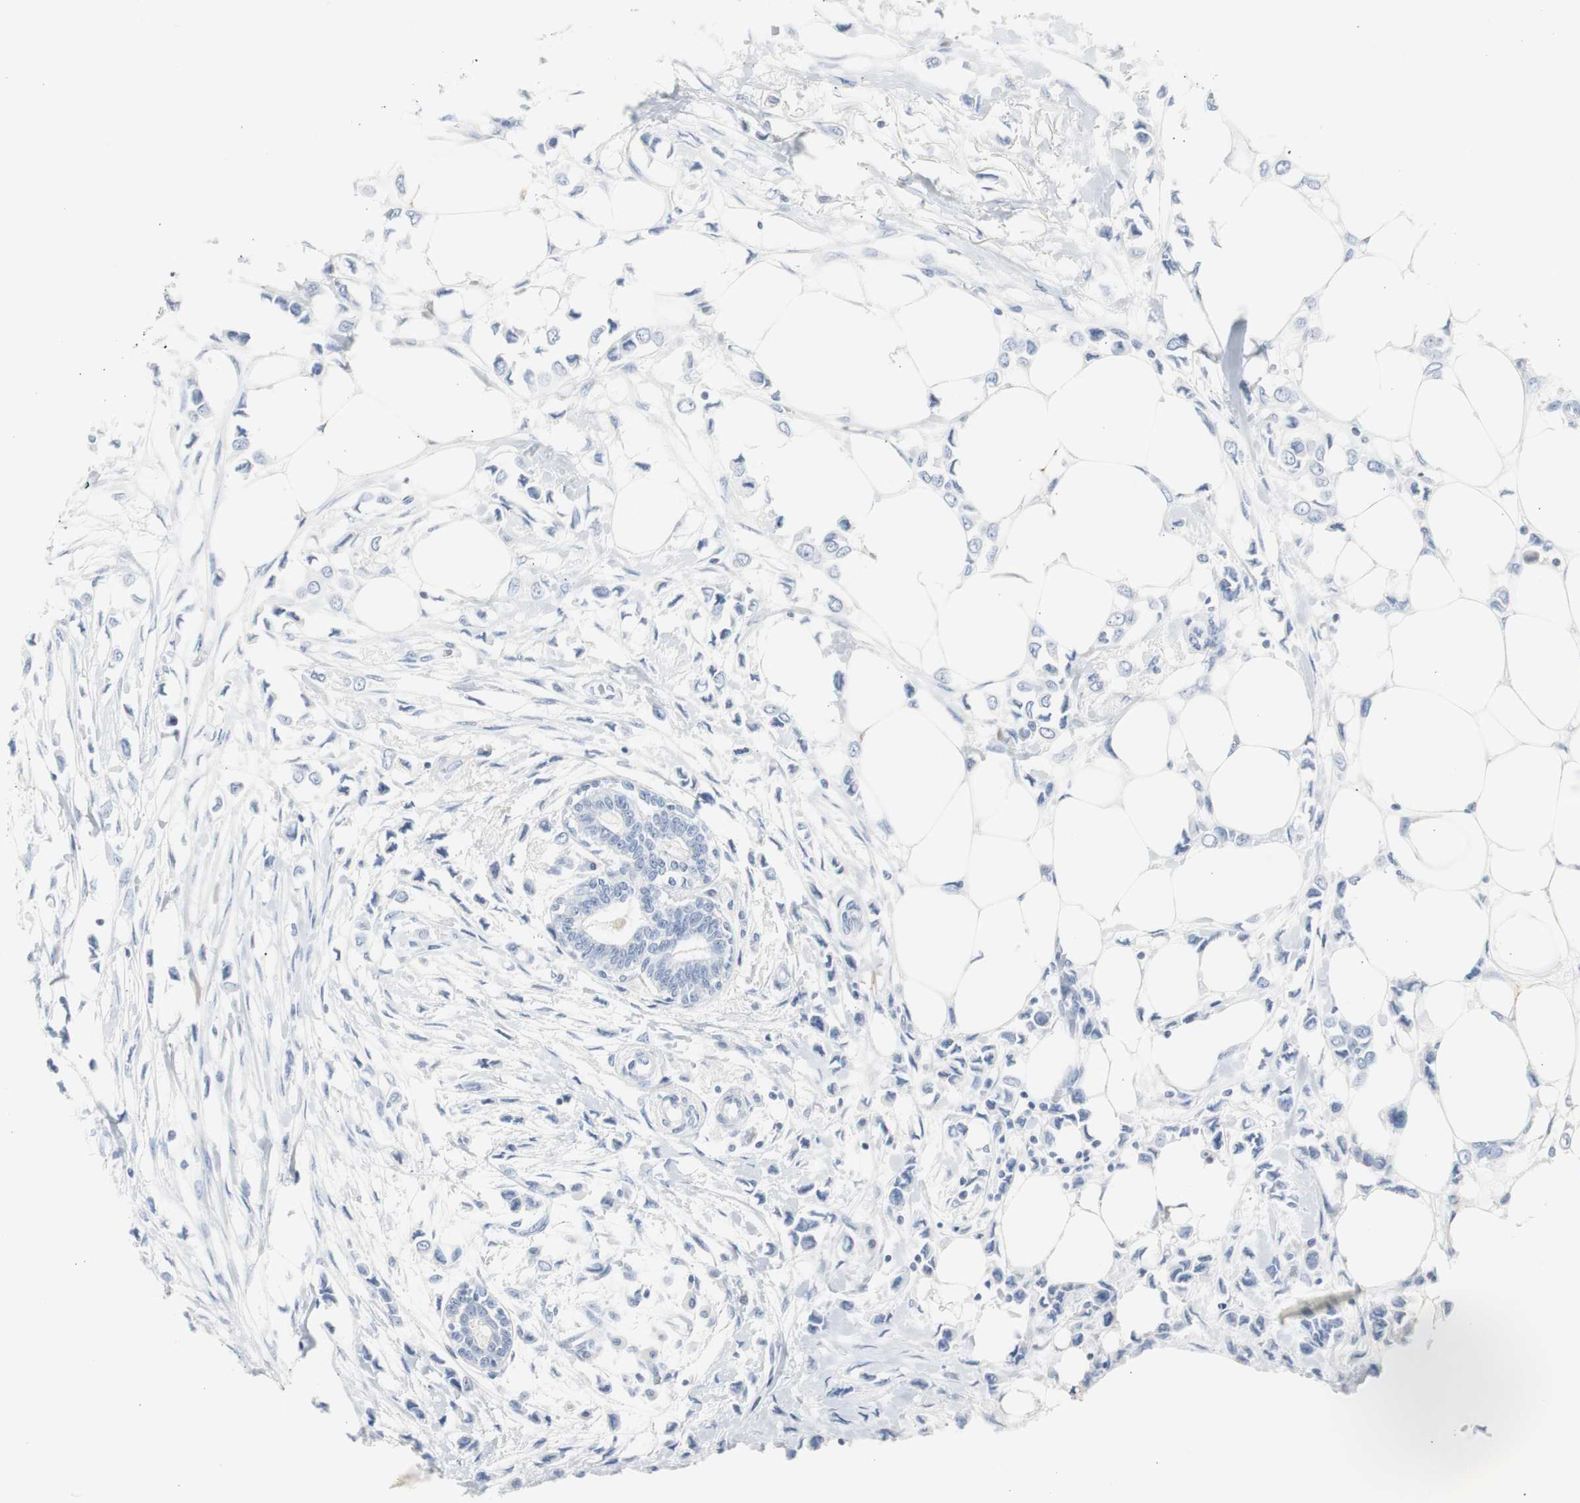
{"staining": {"intensity": "negative", "quantity": "none", "location": "none"}, "tissue": "breast cancer", "cell_type": "Tumor cells", "image_type": "cancer", "snomed": [{"axis": "morphology", "description": "Lobular carcinoma"}, {"axis": "topography", "description": "Breast"}], "caption": "The photomicrograph shows no significant staining in tumor cells of breast lobular carcinoma.", "gene": "S100A7", "patient": {"sex": "female", "age": 51}}